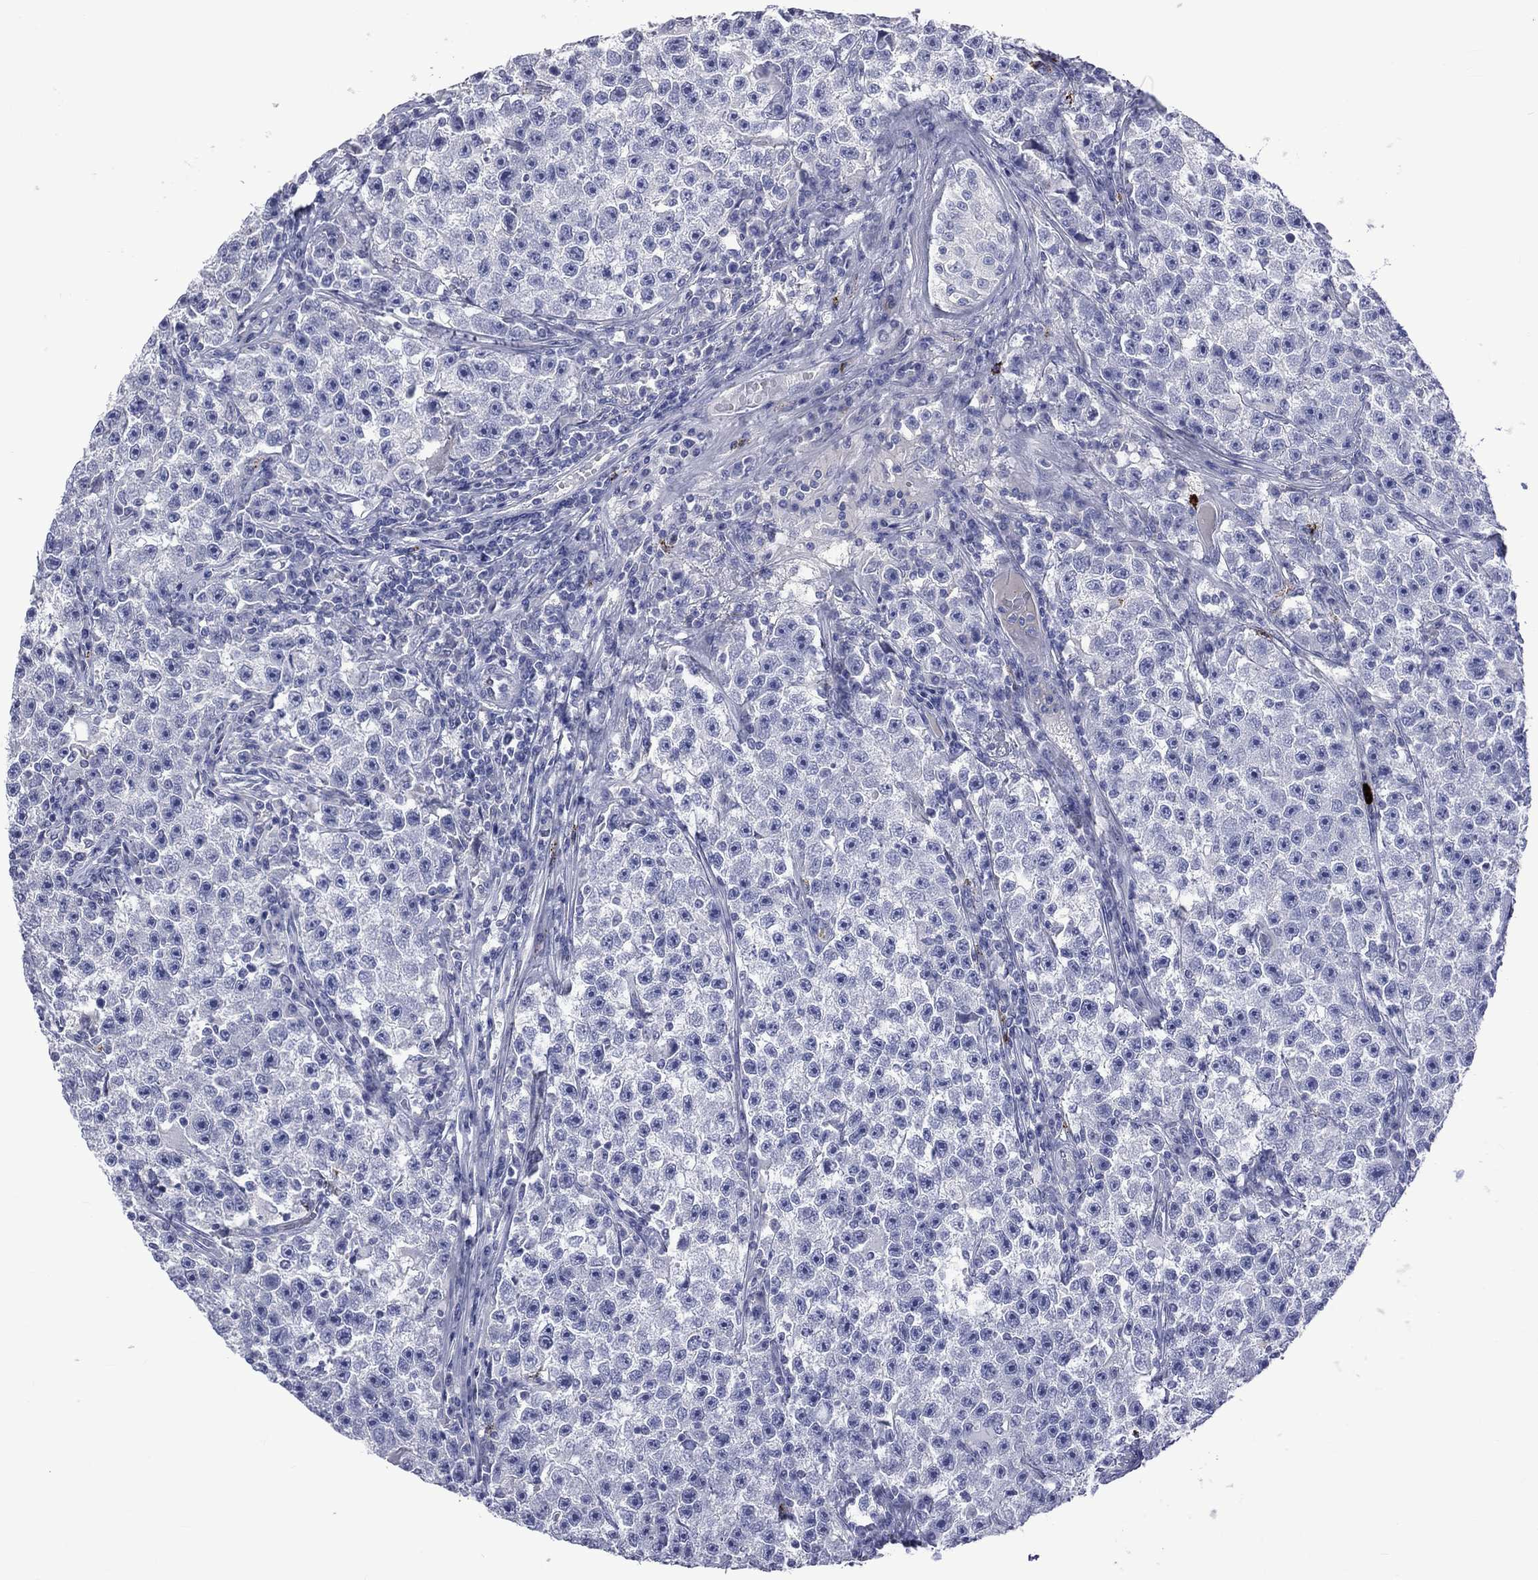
{"staining": {"intensity": "negative", "quantity": "none", "location": "none"}, "tissue": "testis cancer", "cell_type": "Tumor cells", "image_type": "cancer", "snomed": [{"axis": "morphology", "description": "Seminoma, NOS"}, {"axis": "topography", "description": "Testis"}], "caption": "Seminoma (testis) was stained to show a protein in brown. There is no significant staining in tumor cells.", "gene": "ELANE", "patient": {"sex": "male", "age": 22}}